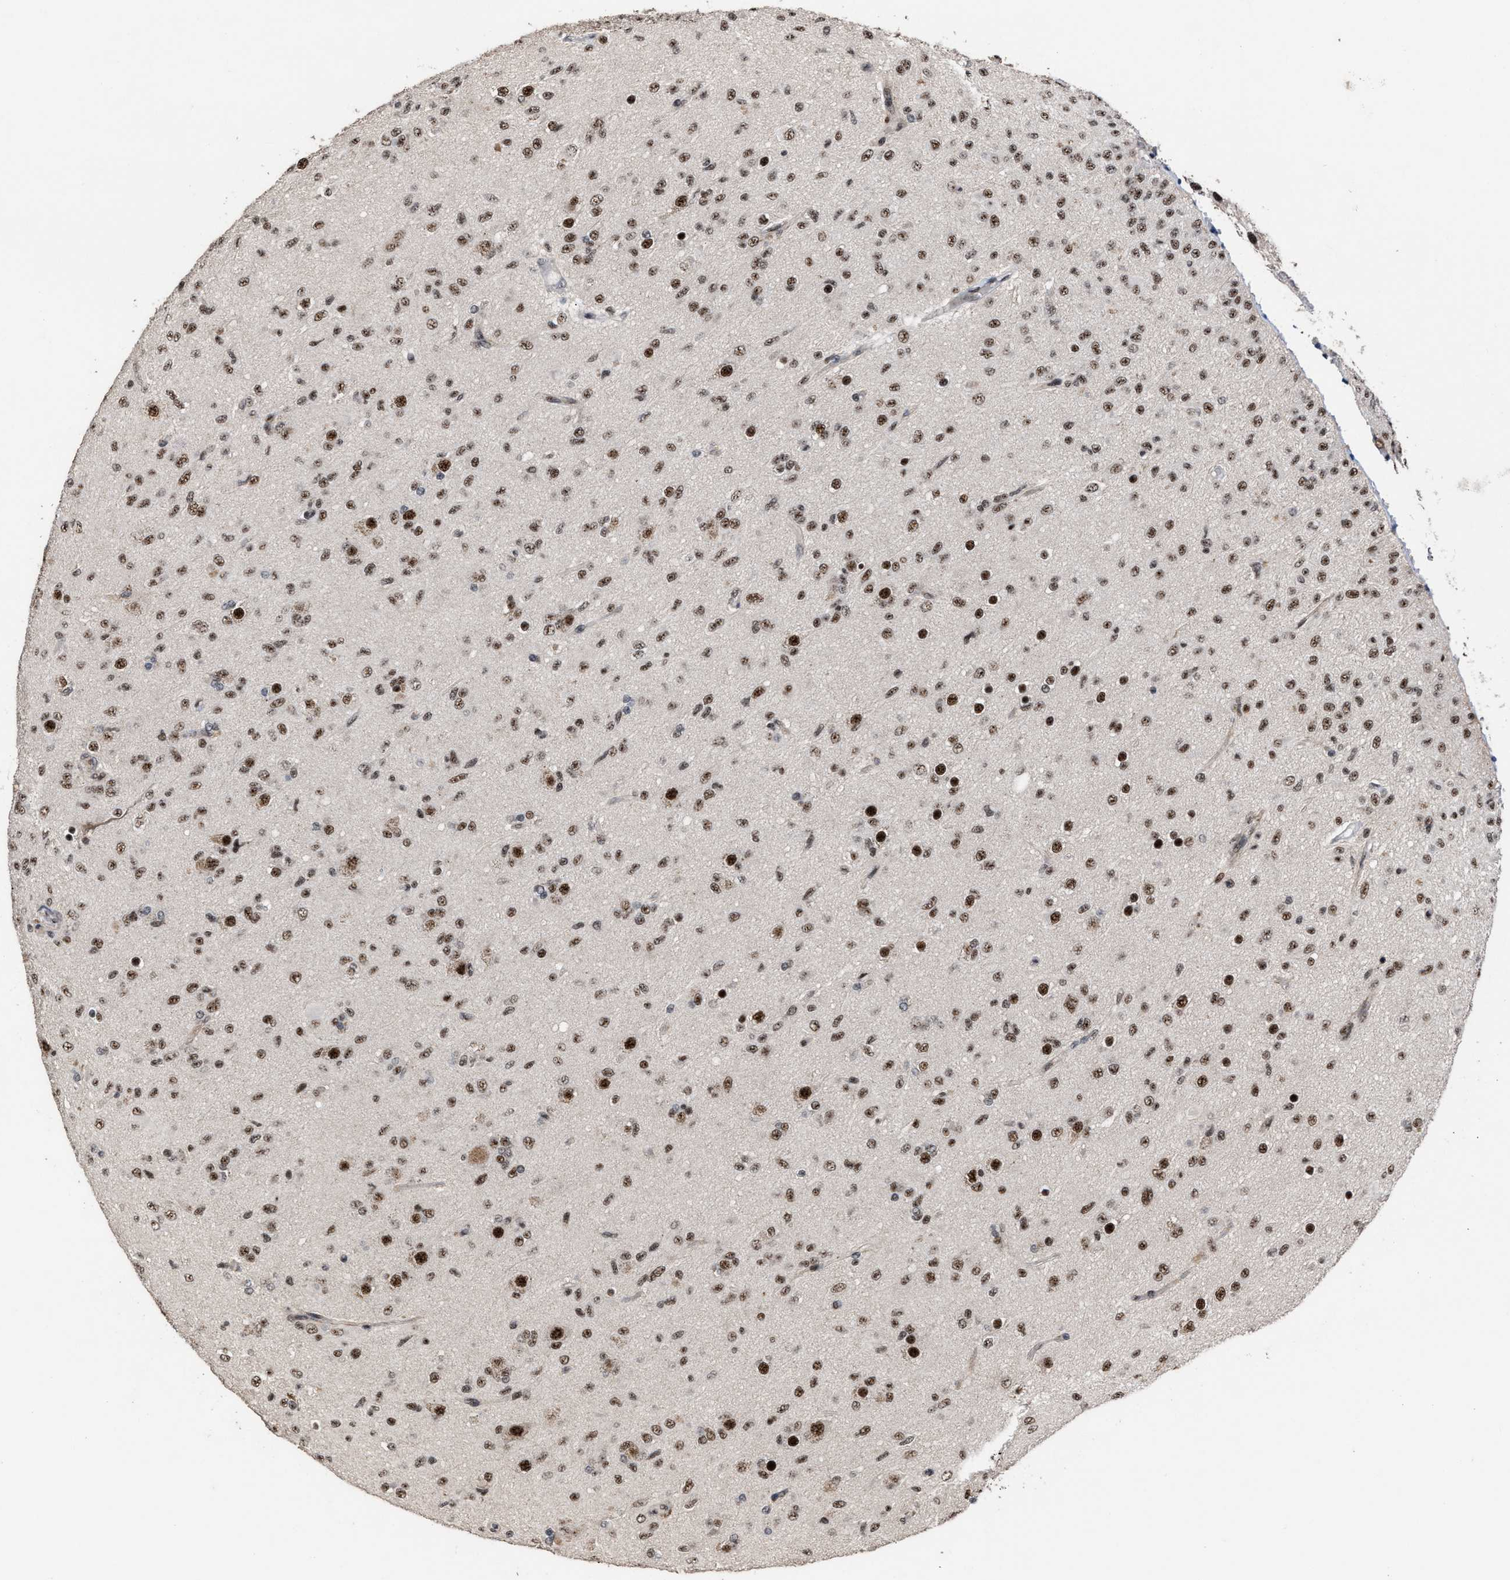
{"staining": {"intensity": "strong", "quantity": "25%-75%", "location": "nuclear"}, "tissue": "glioma", "cell_type": "Tumor cells", "image_type": "cancer", "snomed": [{"axis": "morphology", "description": "Glioma, malignant, Low grade"}, {"axis": "topography", "description": "Brain"}], "caption": "Immunohistochemistry (IHC) (DAB (3,3'-diaminobenzidine)) staining of human malignant low-grade glioma shows strong nuclear protein positivity in about 25%-75% of tumor cells.", "gene": "EIF4A3", "patient": {"sex": "male", "age": 65}}